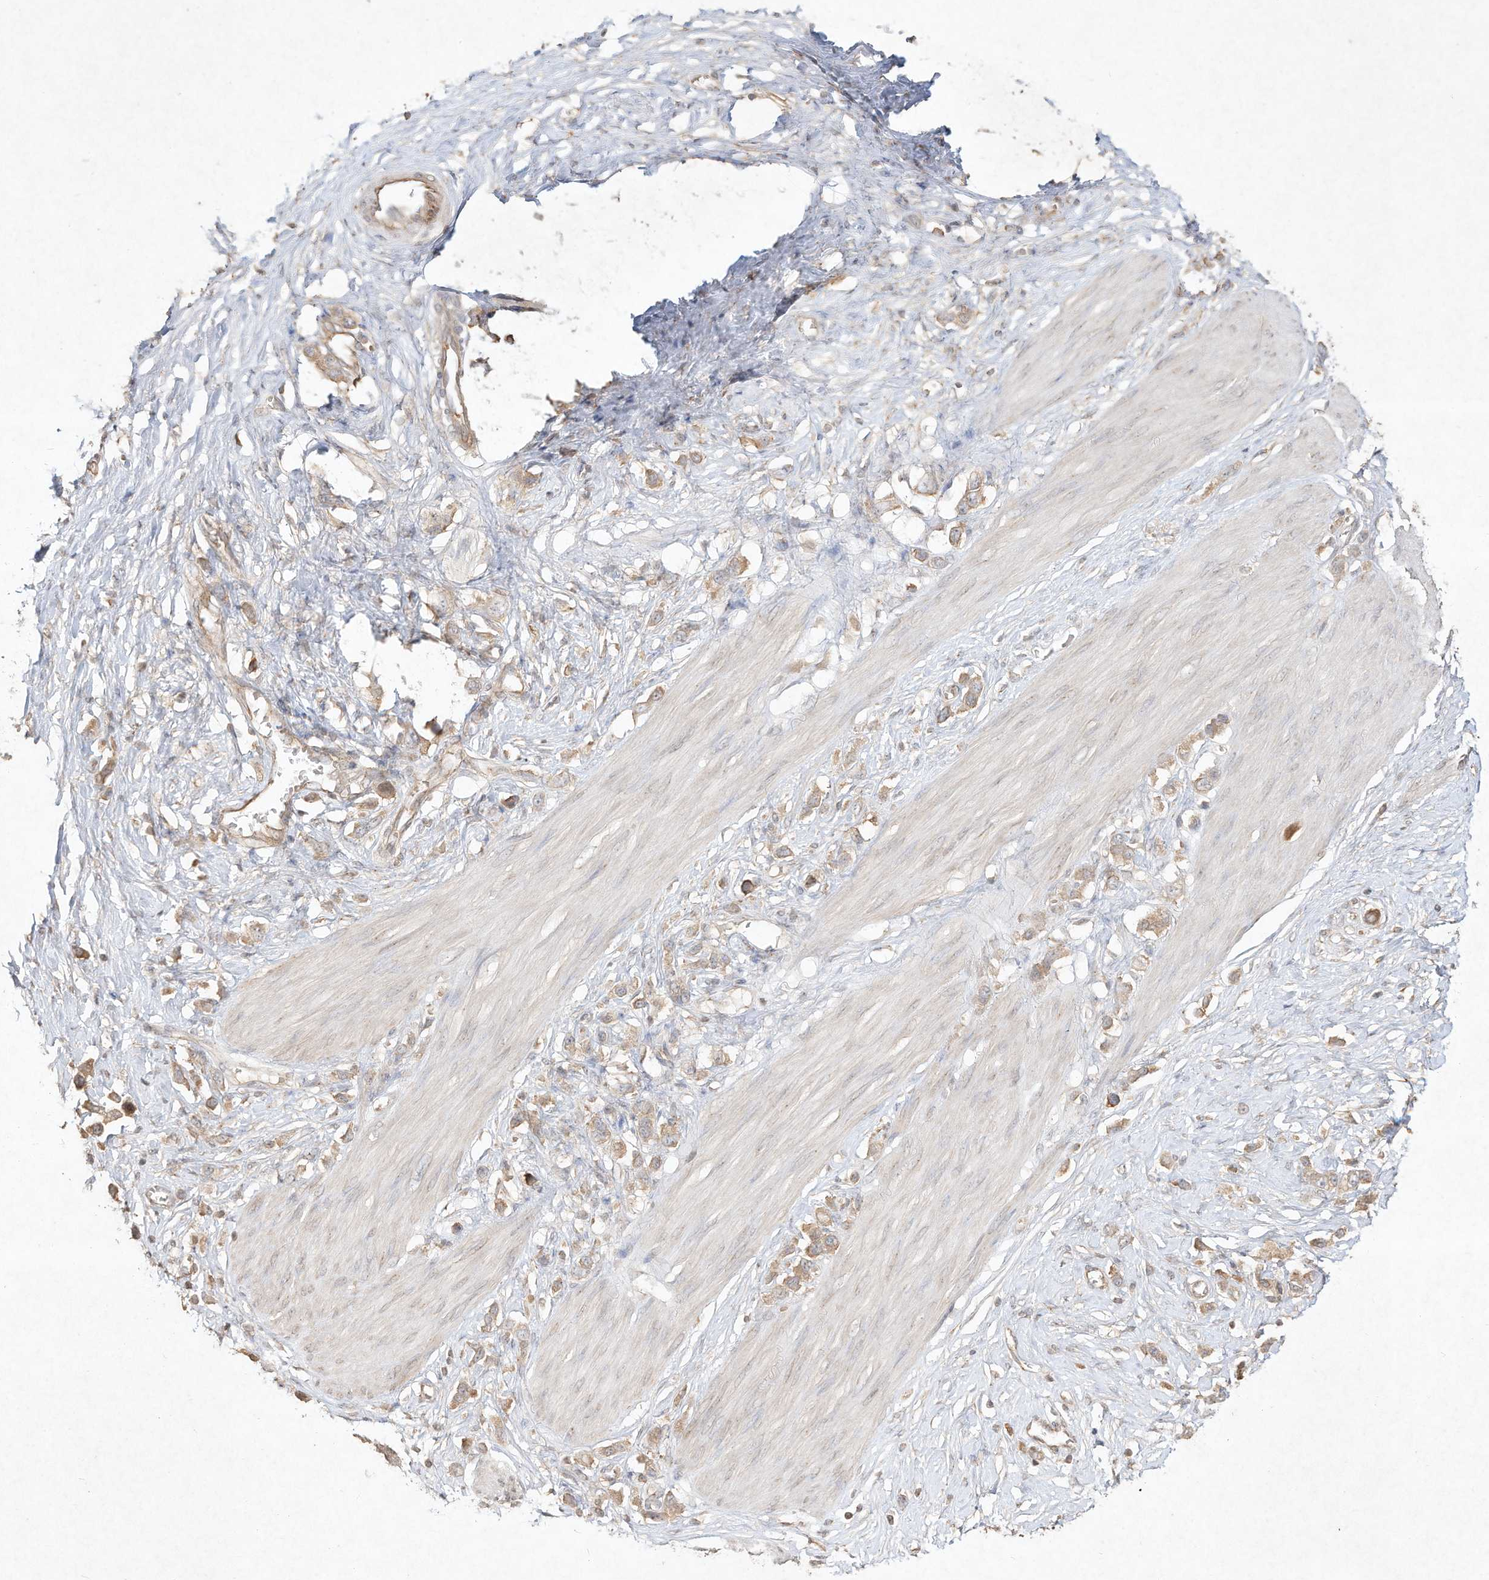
{"staining": {"intensity": "weak", "quantity": ">75%", "location": "cytoplasmic/membranous"}, "tissue": "stomach cancer", "cell_type": "Tumor cells", "image_type": "cancer", "snomed": [{"axis": "morphology", "description": "Adenocarcinoma, NOS"}, {"axis": "topography", "description": "Stomach"}], "caption": "Immunohistochemistry of human stomach cancer displays low levels of weak cytoplasmic/membranous staining in about >75% of tumor cells.", "gene": "DYNC1I2", "patient": {"sex": "female", "age": 65}}